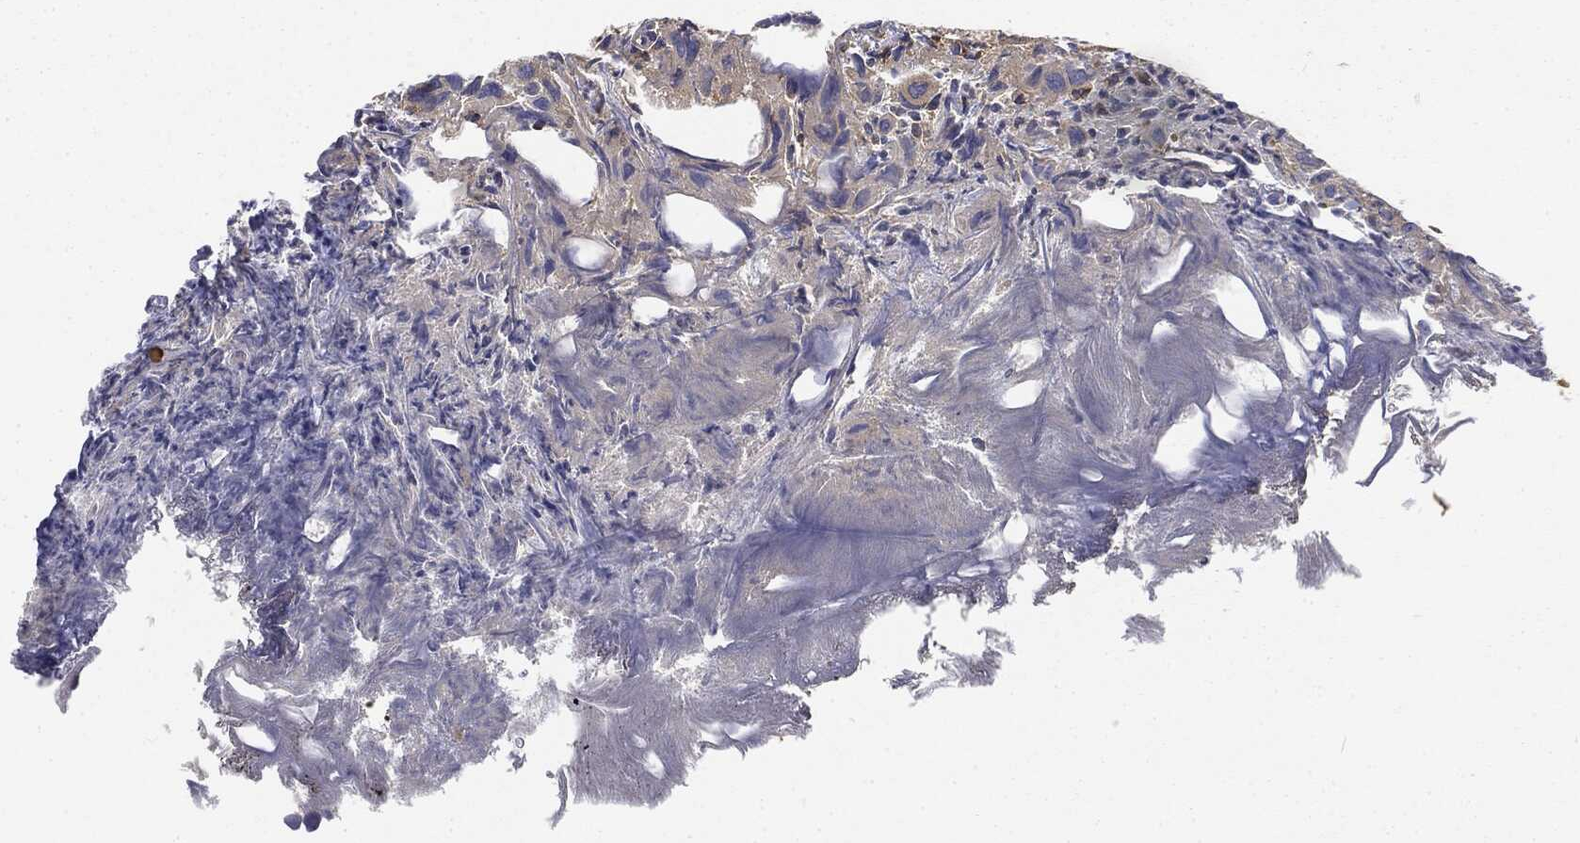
{"staining": {"intensity": "moderate", "quantity": "25%-75%", "location": "cytoplasmic/membranous"}, "tissue": "urothelial cancer", "cell_type": "Tumor cells", "image_type": "cancer", "snomed": [{"axis": "morphology", "description": "Urothelial carcinoma, High grade"}, {"axis": "topography", "description": "Urinary bladder"}], "caption": "The photomicrograph exhibits immunohistochemical staining of high-grade urothelial carcinoma. There is moderate cytoplasmic/membranous positivity is identified in about 25%-75% of tumor cells.", "gene": "WDR1", "patient": {"sex": "male", "age": 79}}